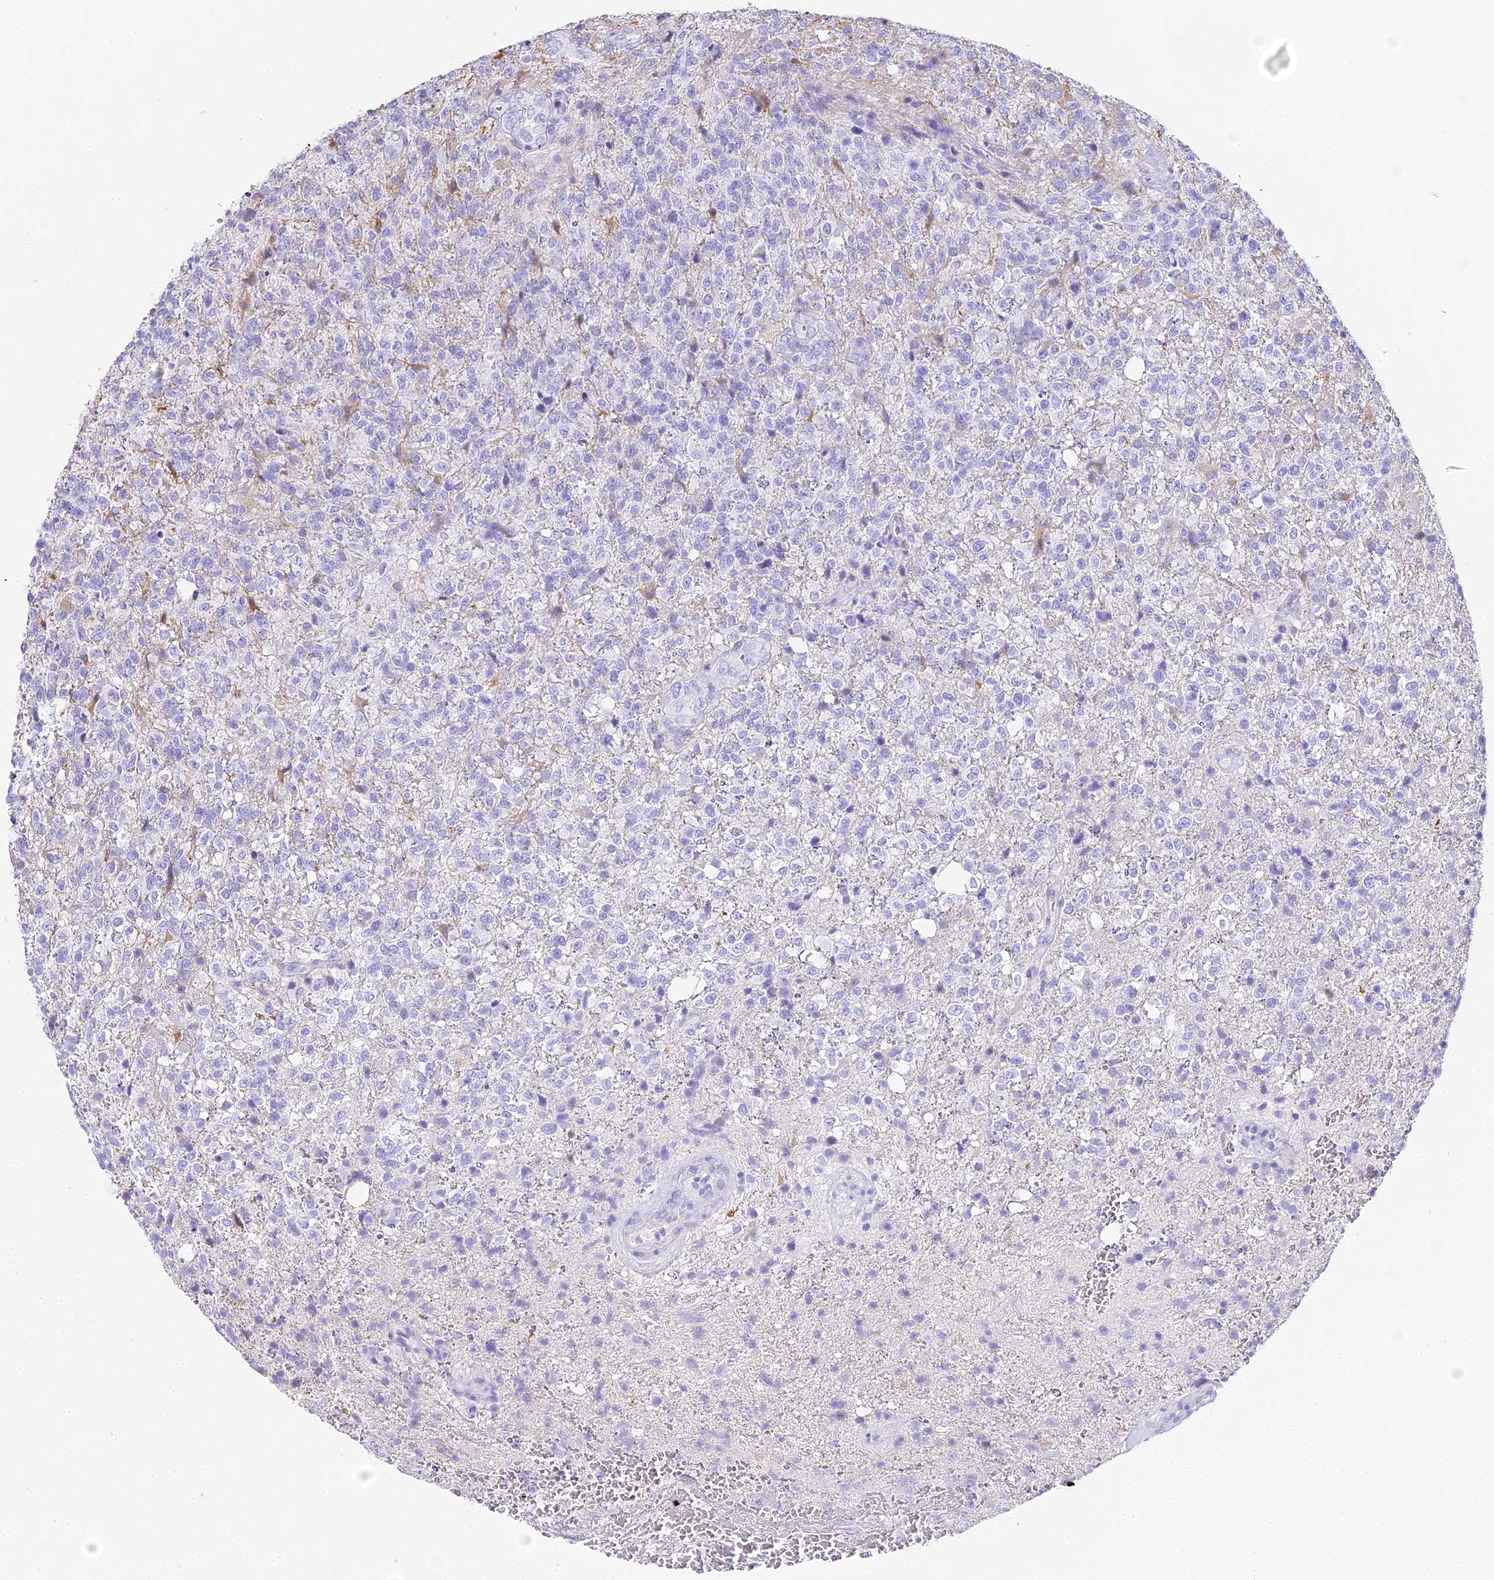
{"staining": {"intensity": "negative", "quantity": "none", "location": "none"}, "tissue": "glioma", "cell_type": "Tumor cells", "image_type": "cancer", "snomed": [{"axis": "morphology", "description": "Glioma, malignant, High grade"}, {"axis": "topography", "description": "Brain"}], "caption": "Immunohistochemical staining of malignant high-grade glioma shows no significant staining in tumor cells.", "gene": "ABHD14A-ACY1", "patient": {"sex": "male", "age": 56}}